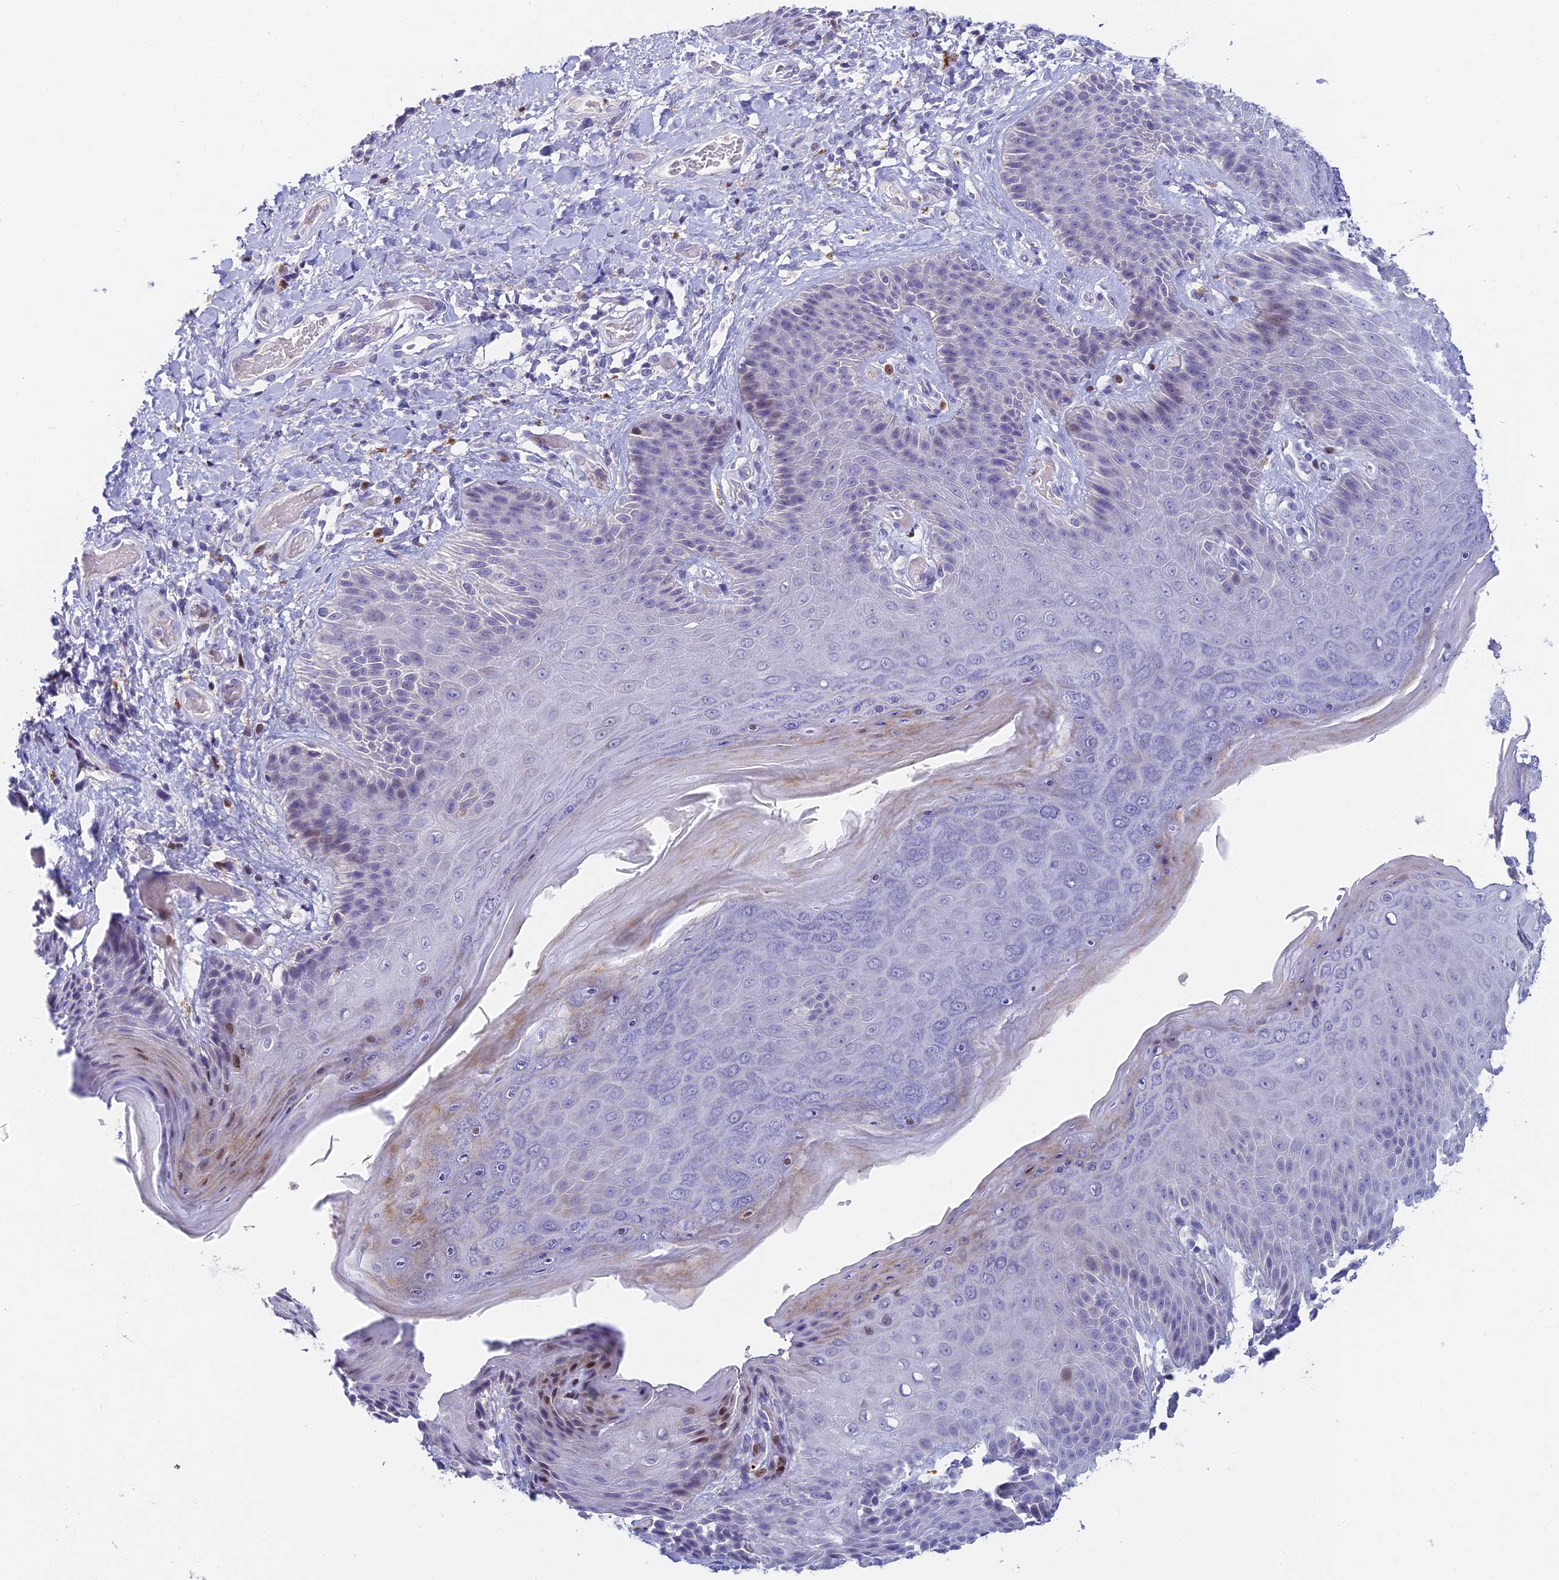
{"staining": {"intensity": "moderate", "quantity": "<25%", "location": "cytoplasmic/membranous,nuclear"}, "tissue": "skin", "cell_type": "Epidermal cells", "image_type": "normal", "snomed": [{"axis": "morphology", "description": "Normal tissue, NOS"}, {"axis": "topography", "description": "Anal"}], "caption": "Epidermal cells demonstrate low levels of moderate cytoplasmic/membranous,nuclear positivity in approximately <25% of cells in normal skin.", "gene": "REXO5", "patient": {"sex": "female", "age": 89}}